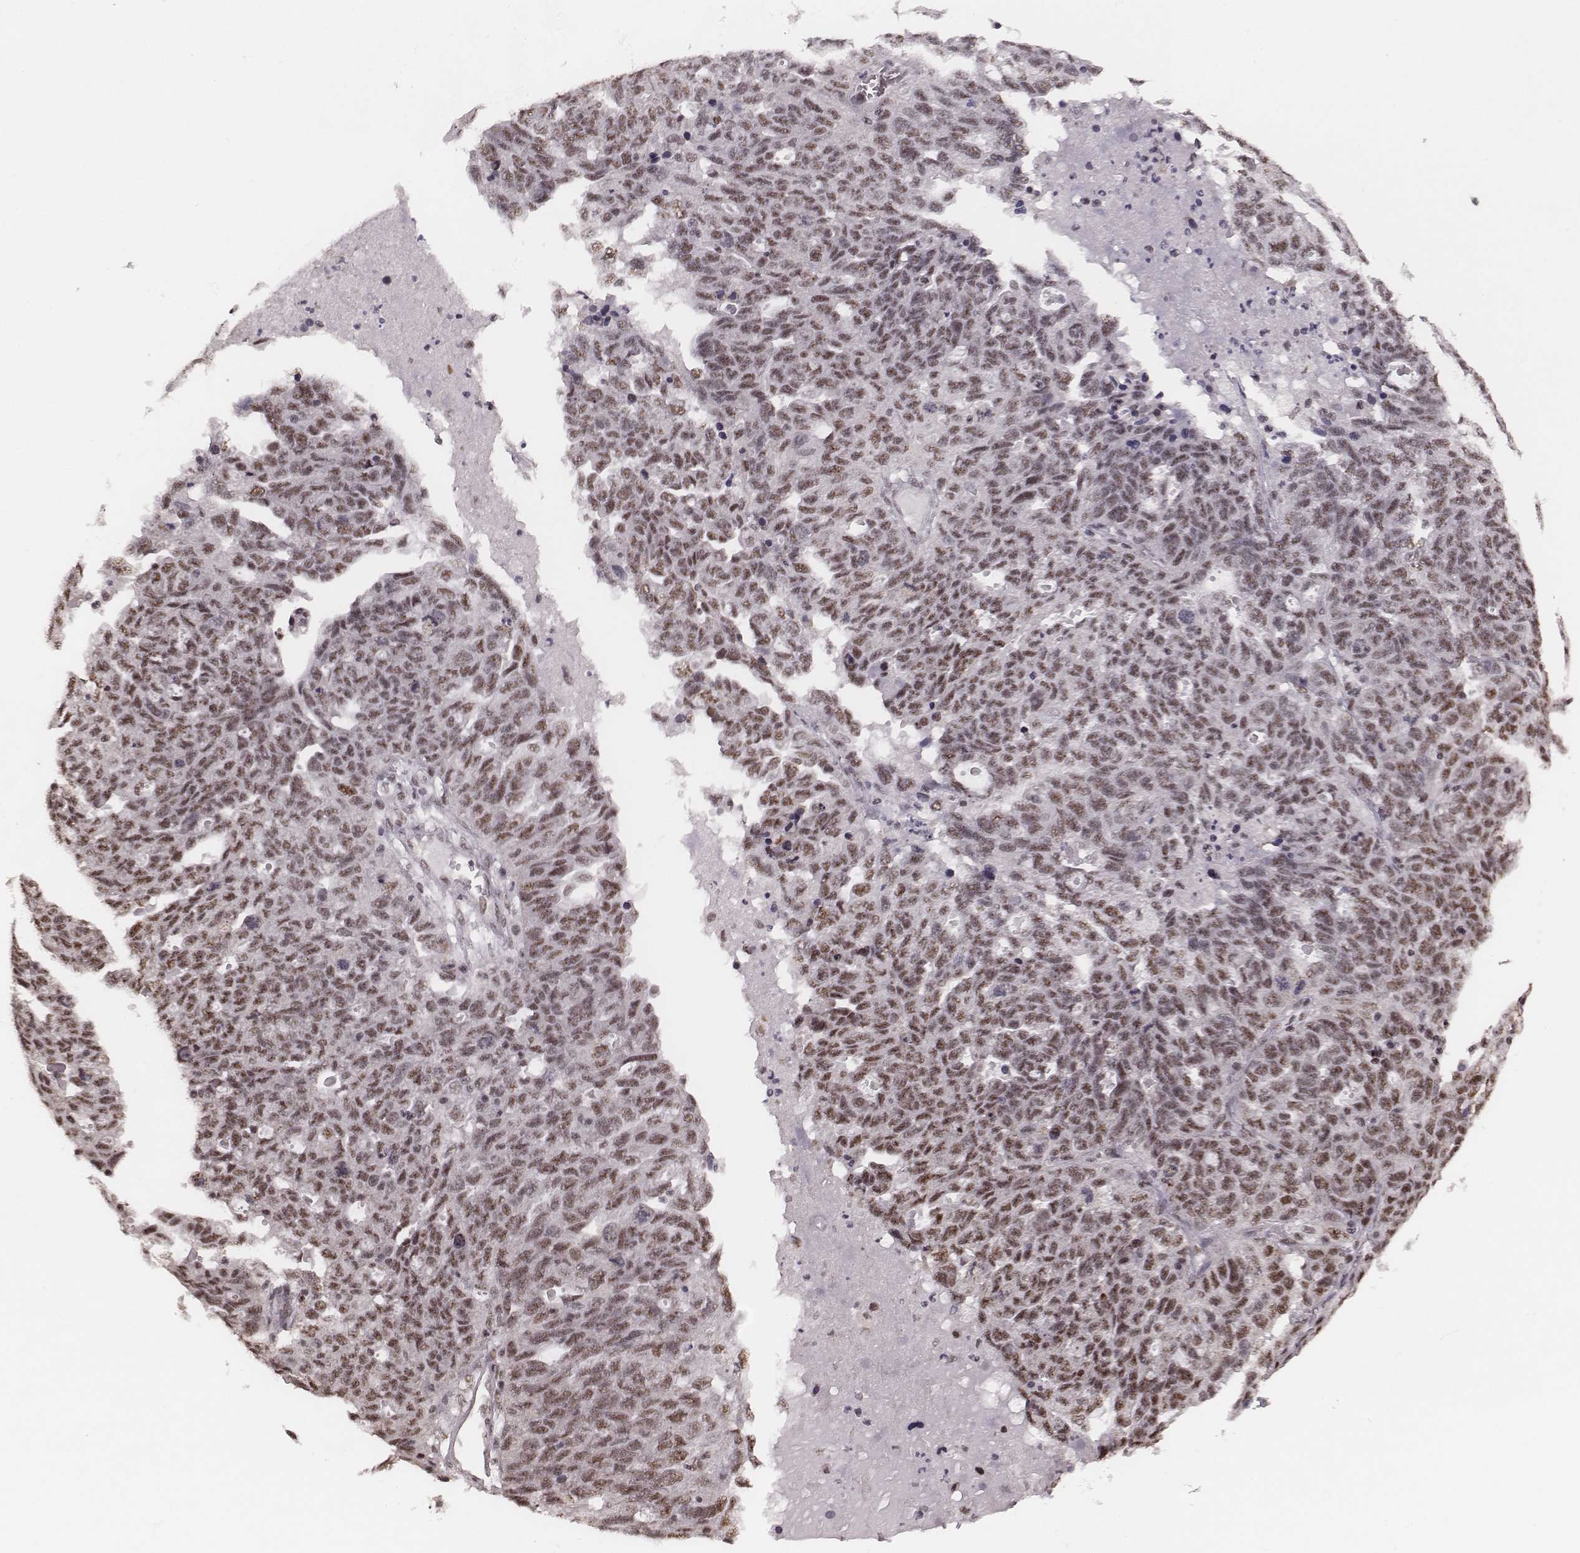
{"staining": {"intensity": "moderate", "quantity": ">75%", "location": "nuclear"}, "tissue": "ovarian cancer", "cell_type": "Tumor cells", "image_type": "cancer", "snomed": [{"axis": "morphology", "description": "Cystadenocarcinoma, serous, NOS"}, {"axis": "topography", "description": "Ovary"}], "caption": "An IHC image of tumor tissue is shown. Protein staining in brown shows moderate nuclear positivity in ovarian serous cystadenocarcinoma within tumor cells.", "gene": "LUC7L", "patient": {"sex": "female", "age": 71}}